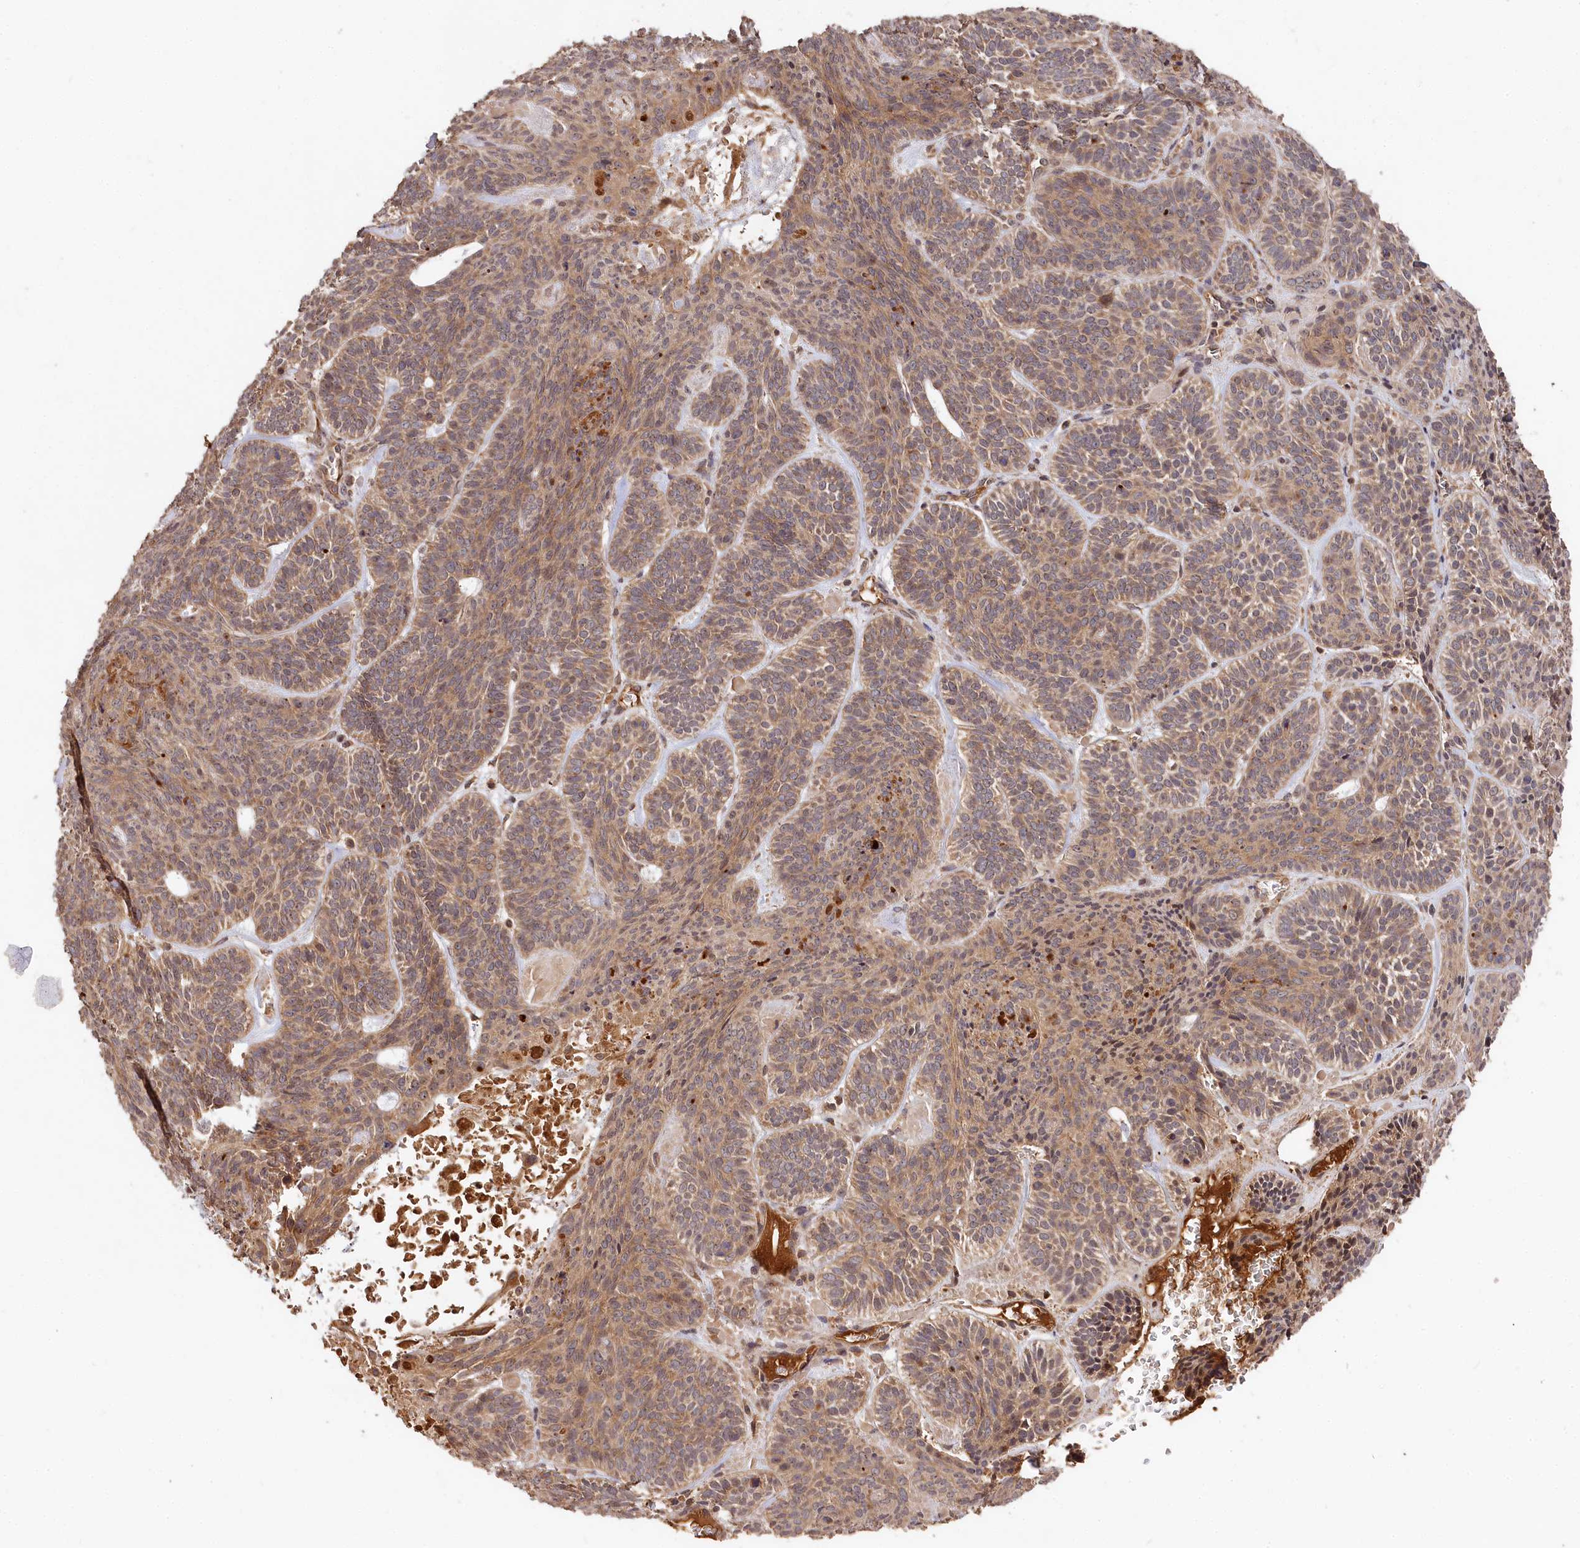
{"staining": {"intensity": "moderate", "quantity": ">75%", "location": "cytoplasmic/membranous"}, "tissue": "skin cancer", "cell_type": "Tumor cells", "image_type": "cancer", "snomed": [{"axis": "morphology", "description": "Basal cell carcinoma"}, {"axis": "topography", "description": "Skin"}], "caption": "High-magnification brightfield microscopy of skin cancer (basal cell carcinoma) stained with DAB (brown) and counterstained with hematoxylin (blue). tumor cells exhibit moderate cytoplasmic/membranous positivity is seen in about>75% of cells.", "gene": "MCF2L2", "patient": {"sex": "male", "age": 85}}